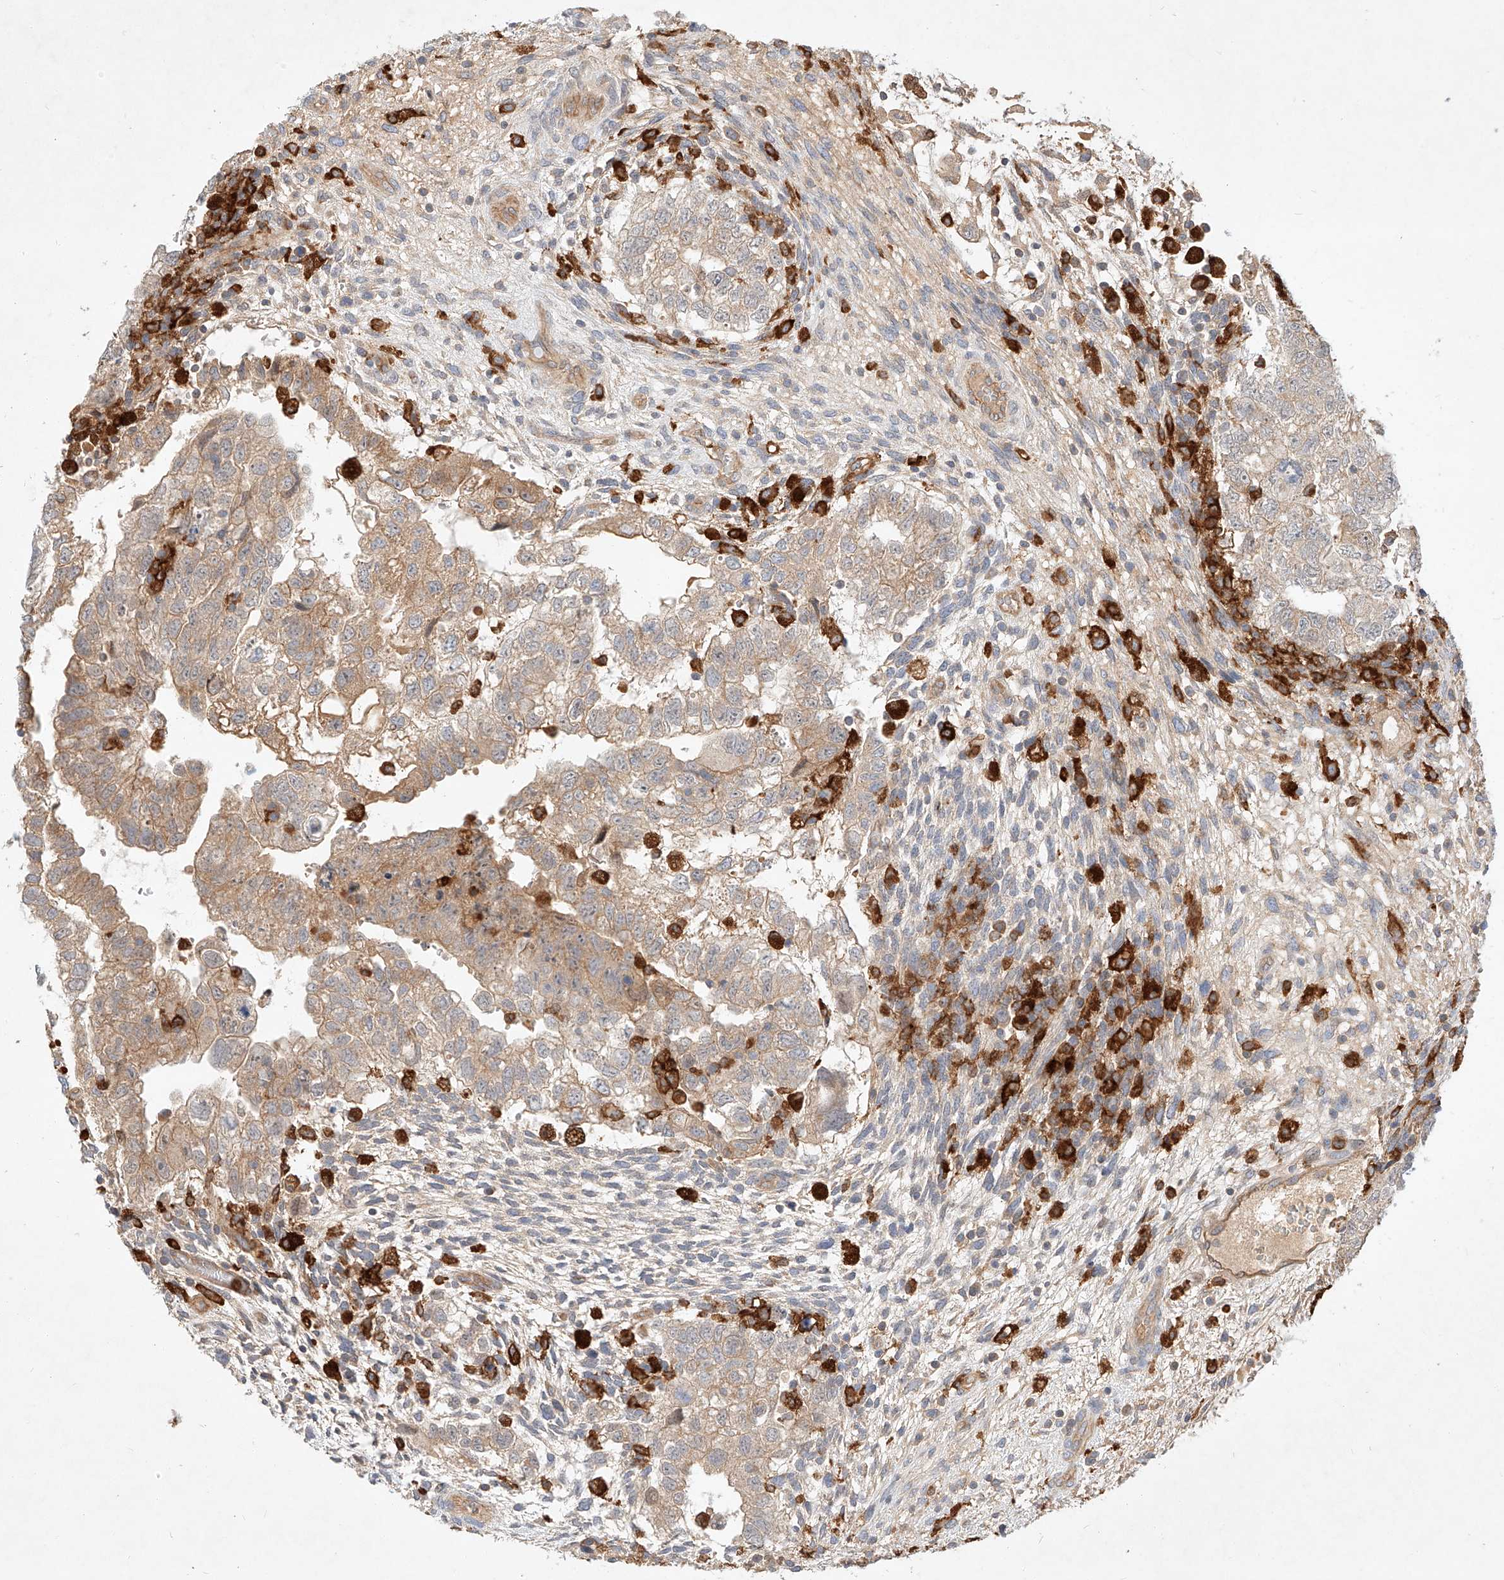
{"staining": {"intensity": "weak", "quantity": ">75%", "location": "cytoplasmic/membranous"}, "tissue": "testis cancer", "cell_type": "Tumor cells", "image_type": "cancer", "snomed": [{"axis": "morphology", "description": "Carcinoma, Embryonal, NOS"}, {"axis": "topography", "description": "Testis"}], "caption": "Human testis cancer stained with a brown dye reveals weak cytoplasmic/membranous positive staining in about >75% of tumor cells.", "gene": "NFAM1", "patient": {"sex": "male", "age": 37}}